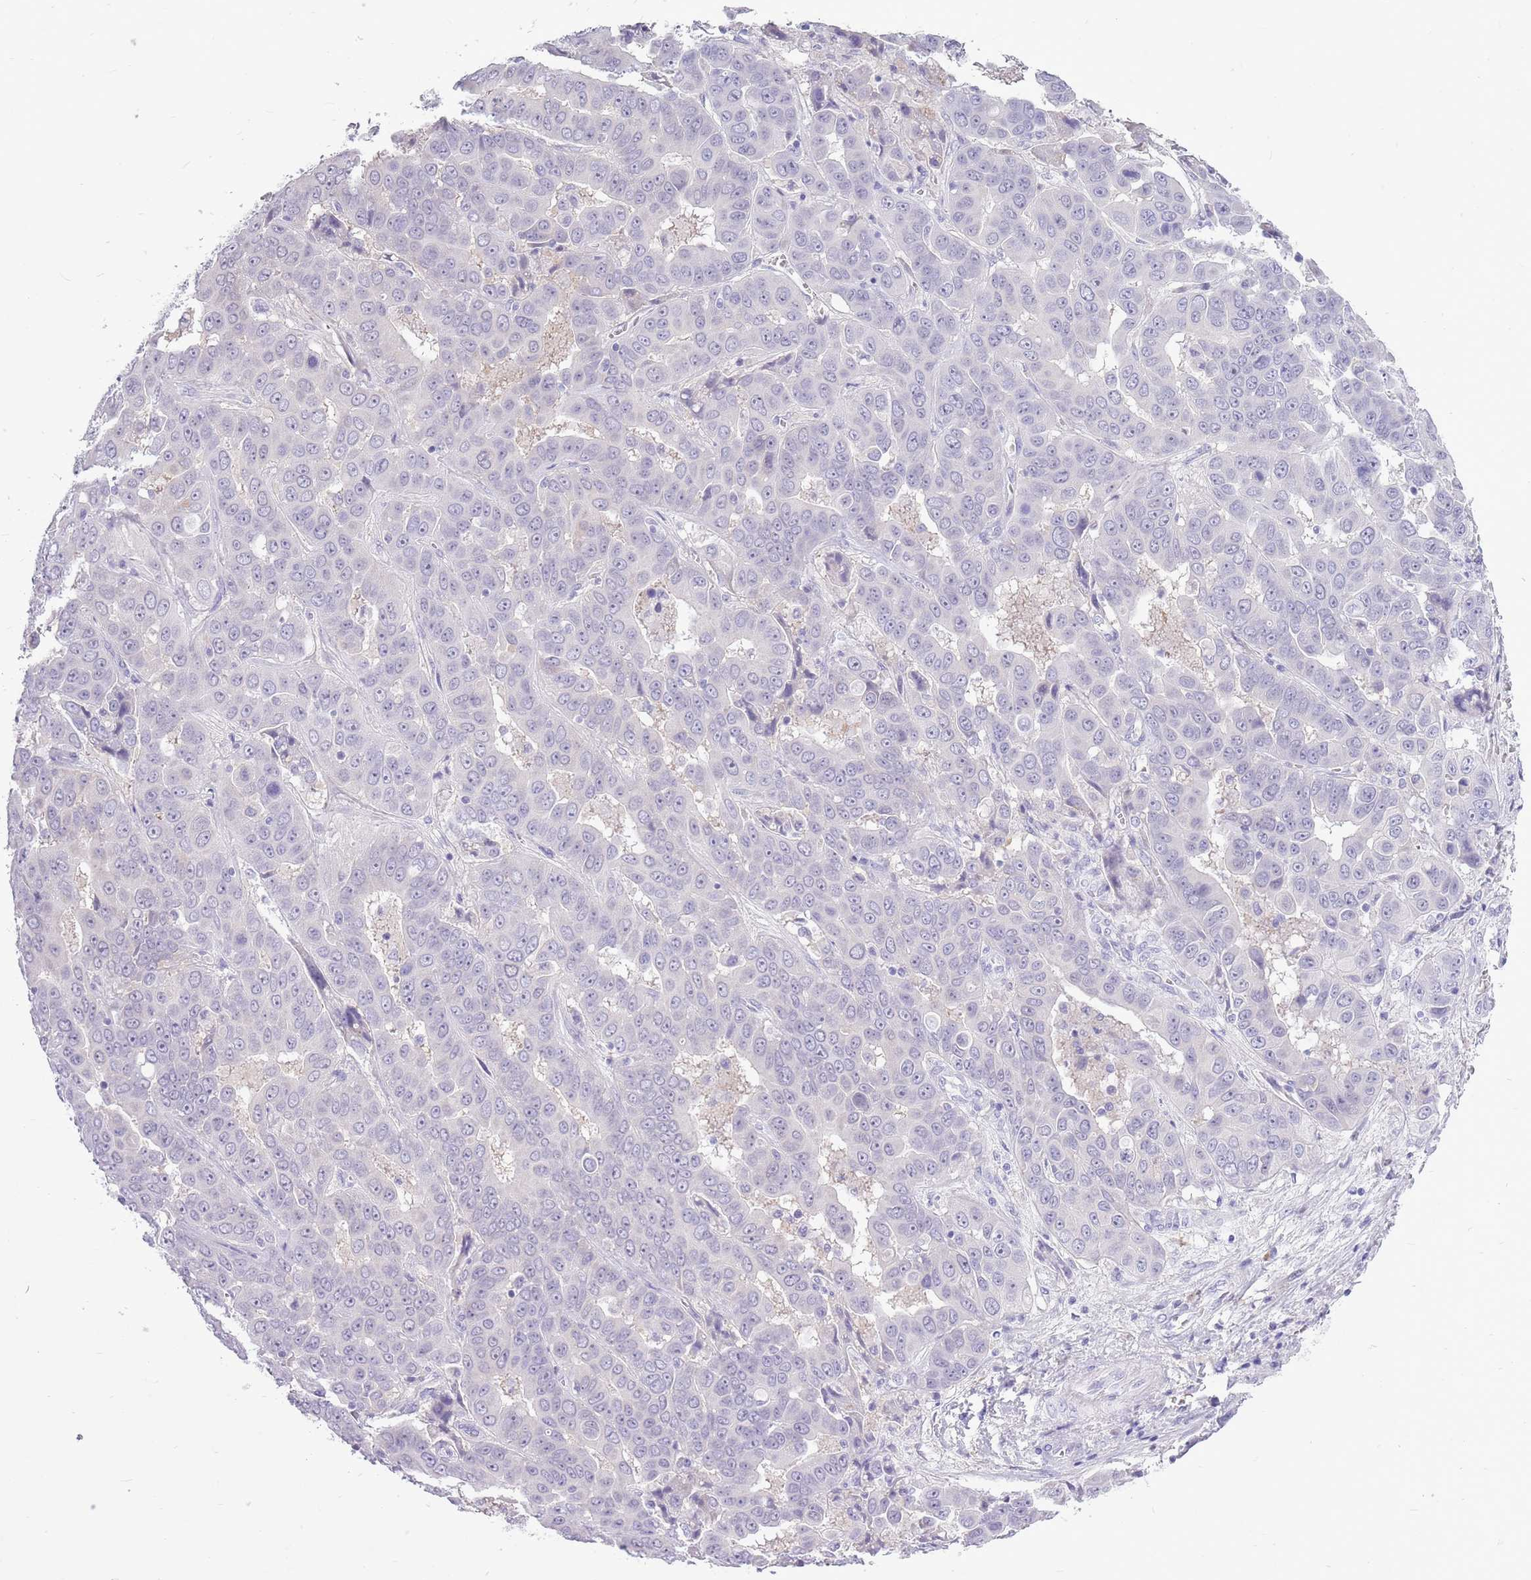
{"staining": {"intensity": "negative", "quantity": "none", "location": "none"}, "tissue": "liver cancer", "cell_type": "Tumor cells", "image_type": "cancer", "snomed": [{"axis": "morphology", "description": "Cholangiocarcinoma"}, {"axis": "topography", "description": "Liver"}], "caption": "Photomicrograph shows no protein expression in tumor cells of liver cholangiocarcinoma tissue.", "gene": "ZNF425", "patient": {"sex": "female", "age": 52}}